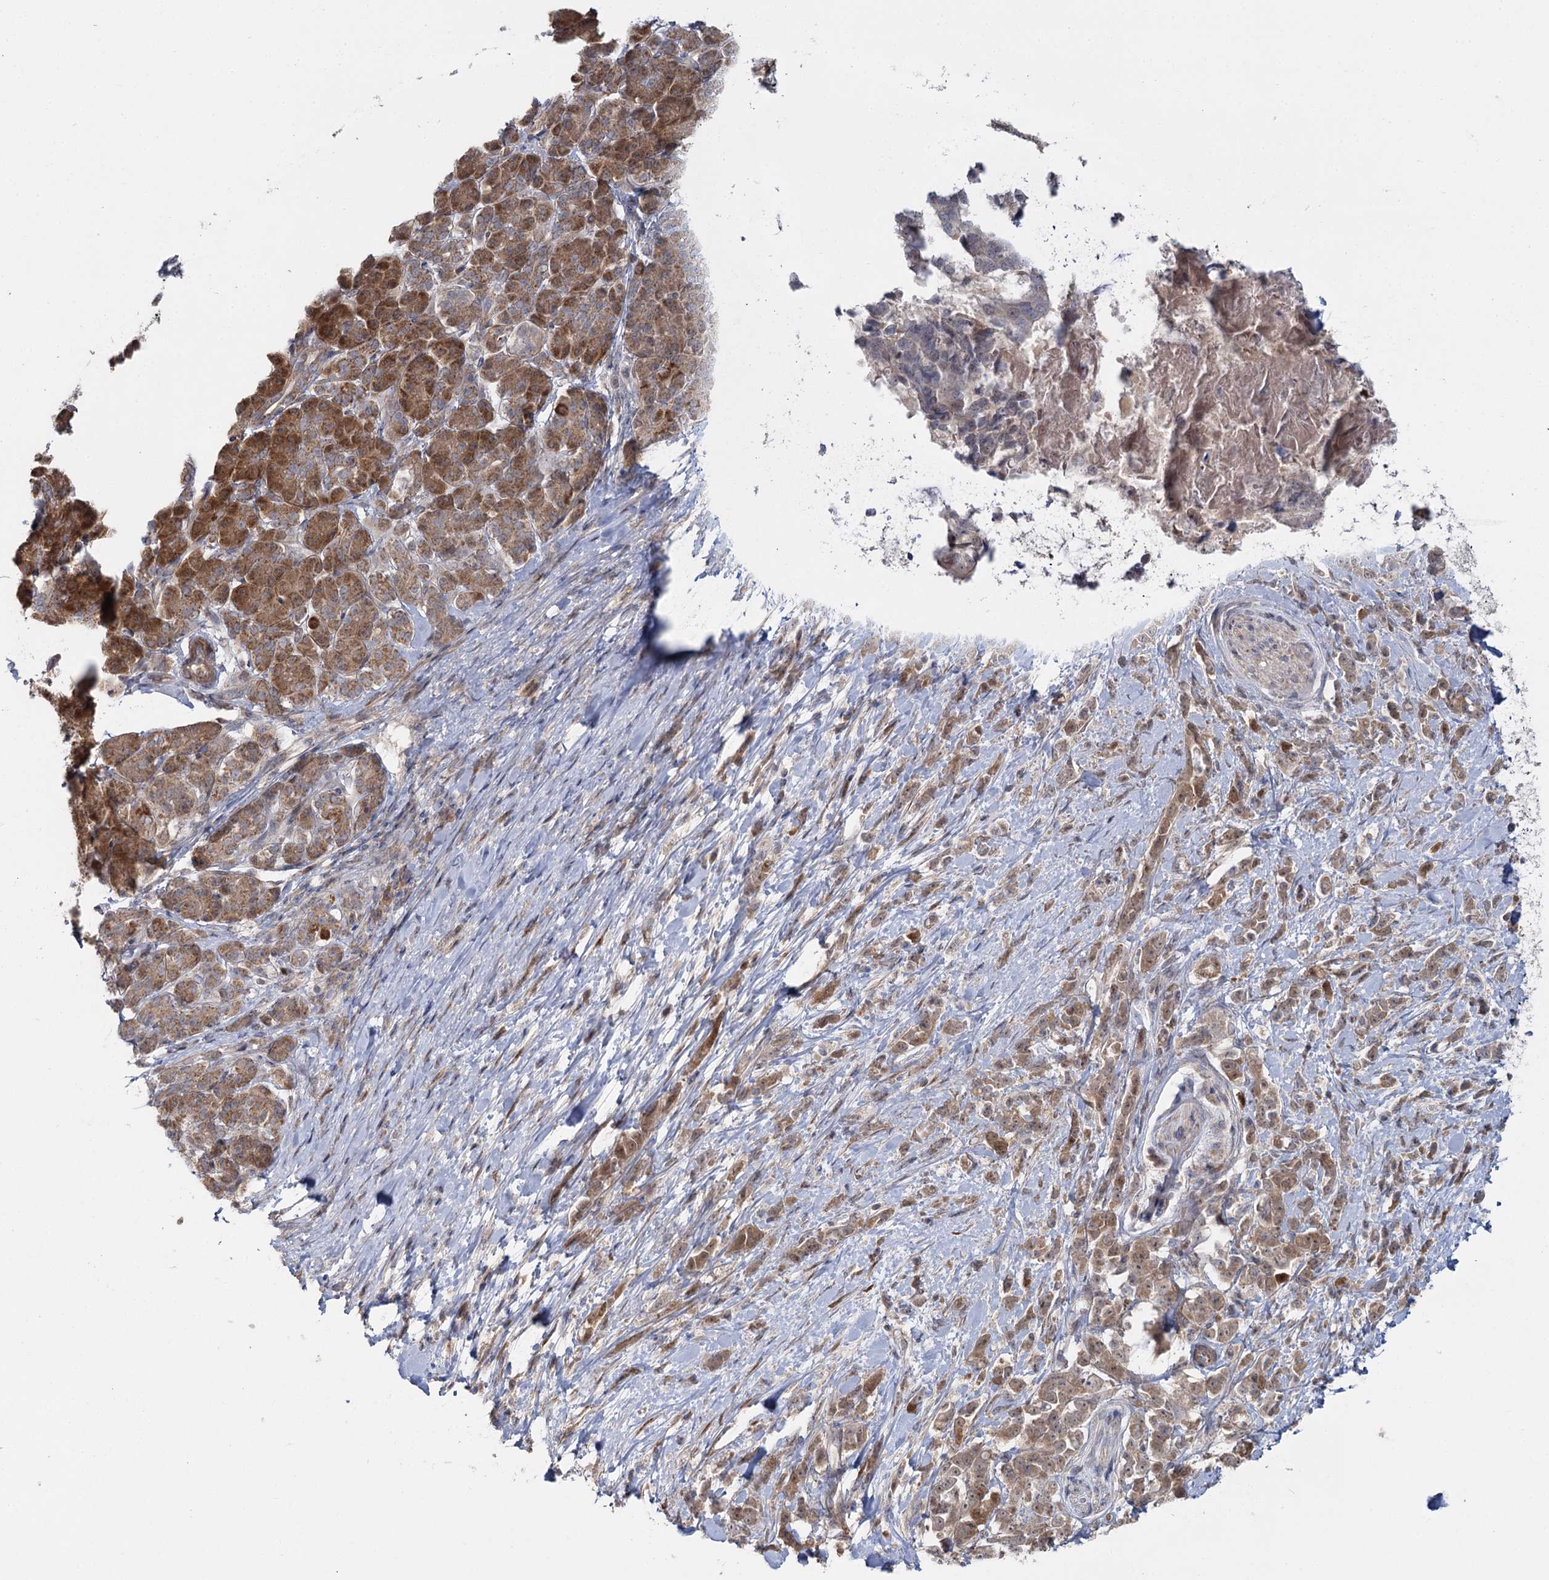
{"staining": {"intensity": "moderate", "quantity": ">75%", "location": "cytoplasmic/membranous"}, "tissue": "pancreatic cancer", "cell_type": "Tumor cells", "image_type": "cancer", "snomed": [{"axis": "morphology", "description": "Normal tissue, NOS"}, {"axis": "morphology", "description": "Adenocarcinoma, NOS"}, {"axis": "topography", "description": "Pancreas"}], "caption": "DAB (3,3'-diaminobenzidine) immunohistochemical staining of human adenocarcinoma (pancreatic) reveals moderate cytoplasmic/membranous protein positivity in approximately >75% of tumor cells.", "gene": "TBC1D9B", "patient": {"sex": "female", "age": 64}}